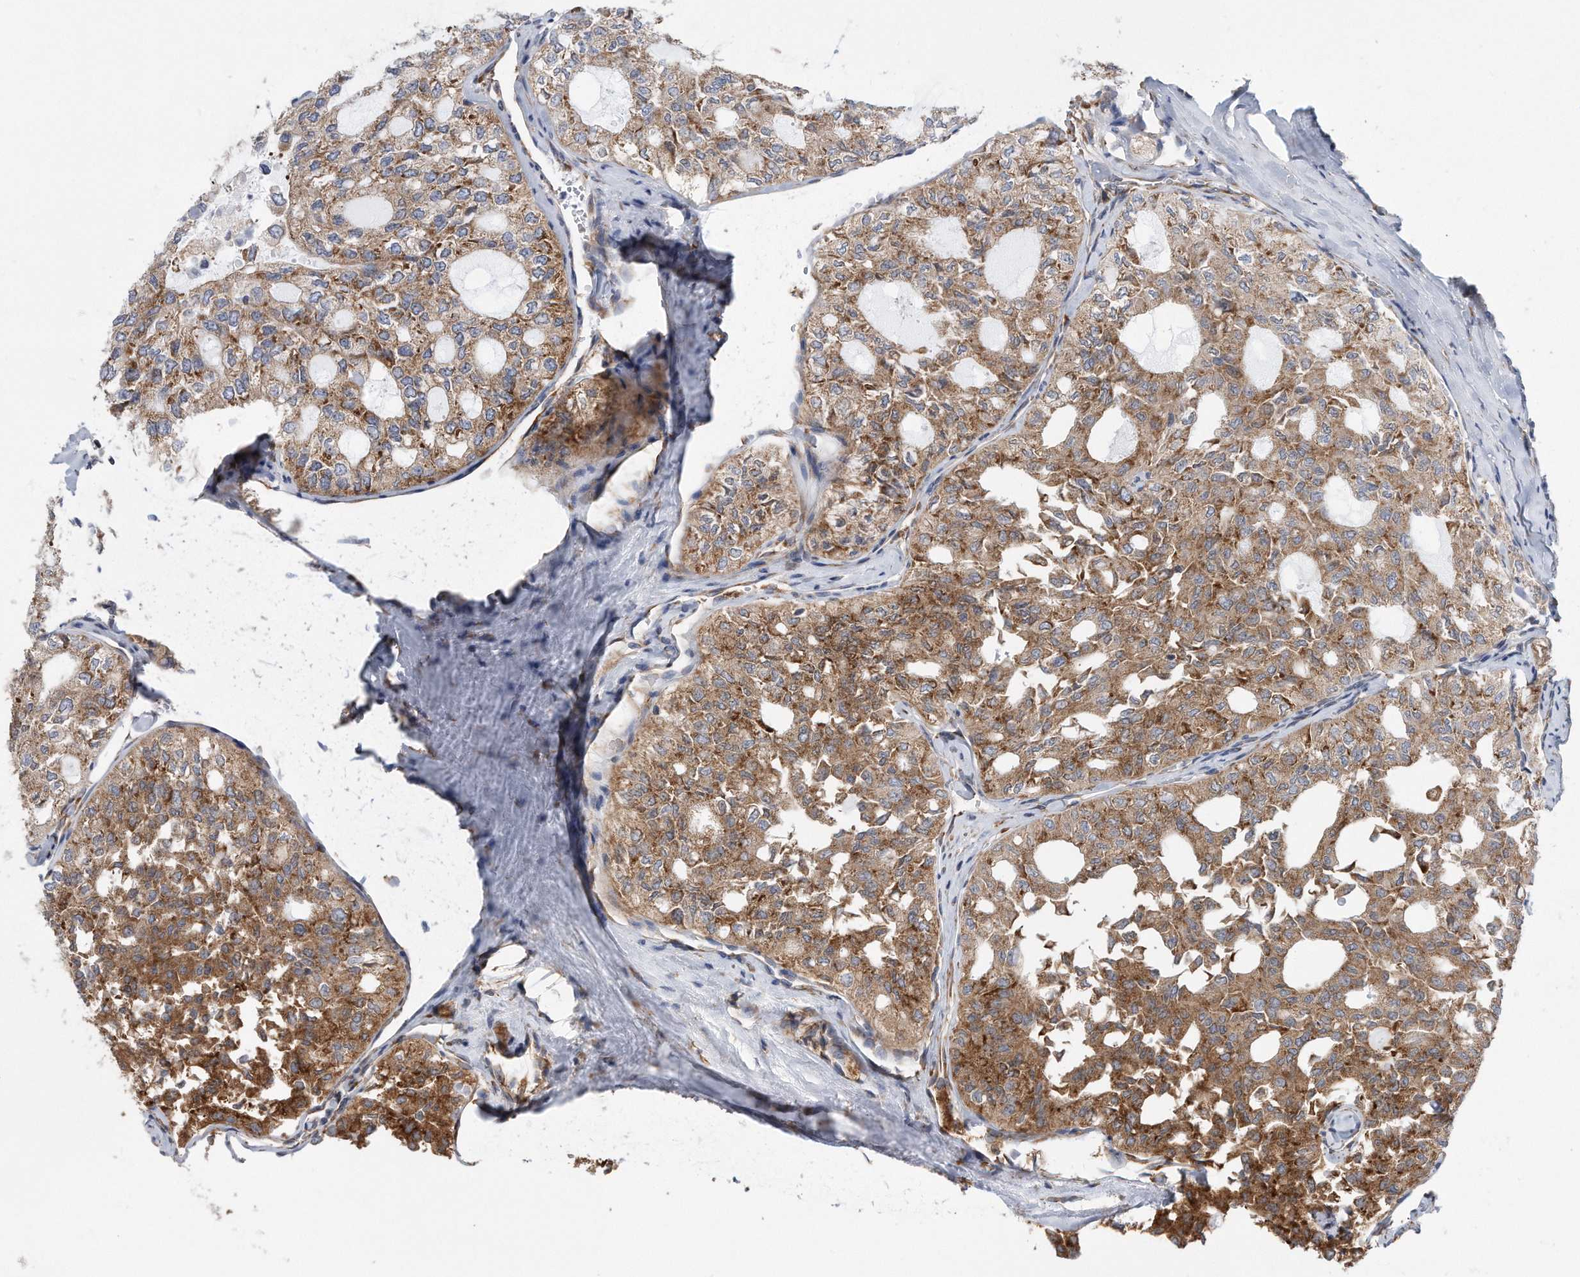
{"staining": {"intensity": "moderate", "quantity": ">75%", "location": "cytoplasmic/membranous"}, "tissue": "thyroid cancer", "cell_type": "Tumor cells", "image_type": "cancer", "snomed": [{"axis": "morphology", "description": "Follicular adenoma carcinoma, NOS"}, {"axis": "topography", "description": "Thyroid gland"}], "caption": "There is medium levels of moderate cytoplasmic/membranous staining in tumor cells of thyroid cancer (follicular adenoma carcinoma), as demonstrated by immunohistochemical staining (brown color).", "gene": "RPL26L1", "patient": {"sex": "male", "age": 75}}